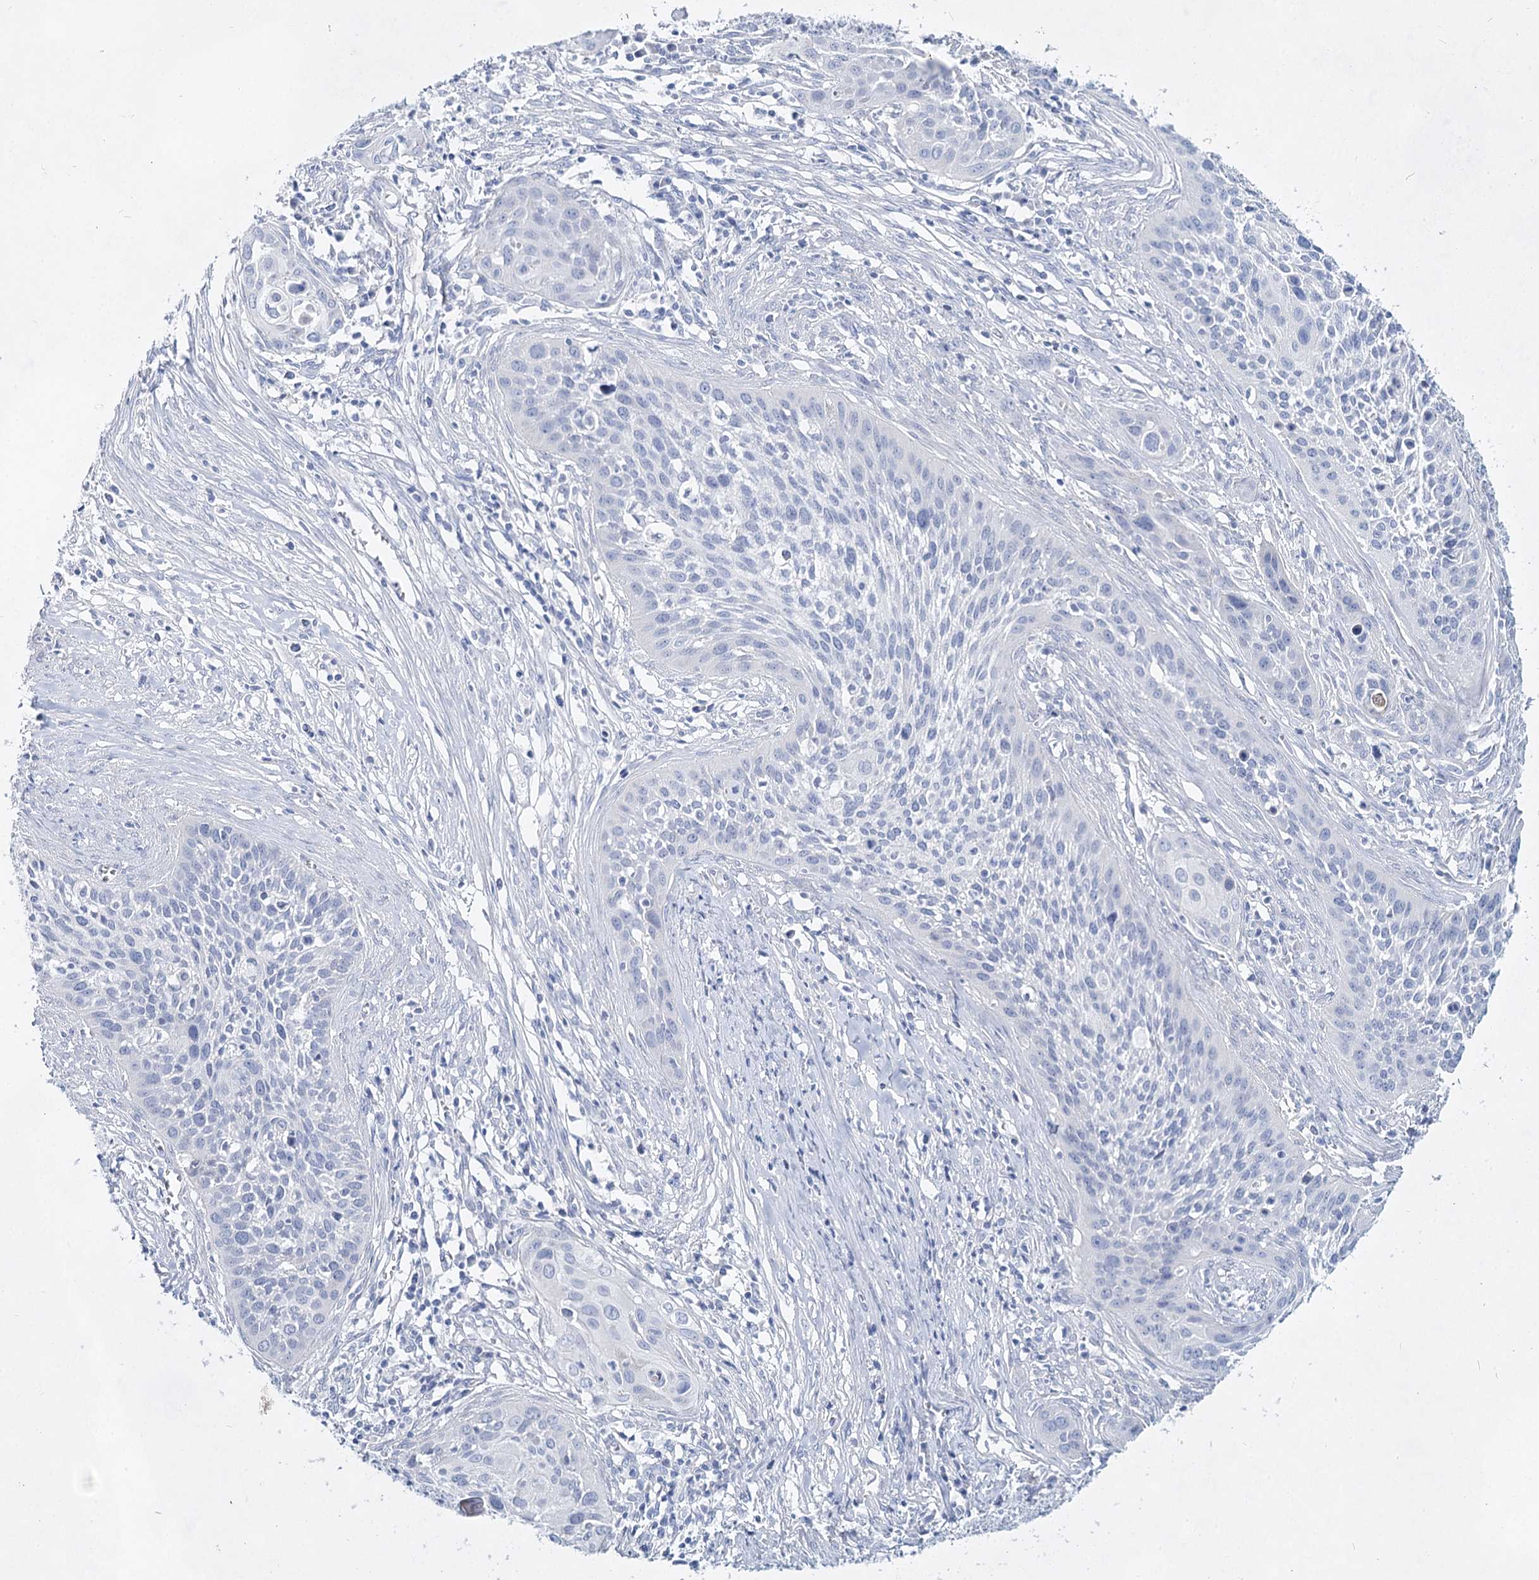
{"staining": {"intensity": "negative", "quantity": "none", "location": "none"}, "tissue": "cervical cancer", "cell_type": "Tumor cells", "image_type": "cancer", "snomed": [{"axis": "morphology", "description": "Squamous cell carcinoma, NOS"}, {"axis": "topography", "description": "Cervix"}], "caption": "This is a micrograph of immunohistochemistry (IHC) staining of cervical cancer, which shows no expression in tumor cells.", "gene": "SLC17A2", "patient": {"sex": "female", "age": 34}}